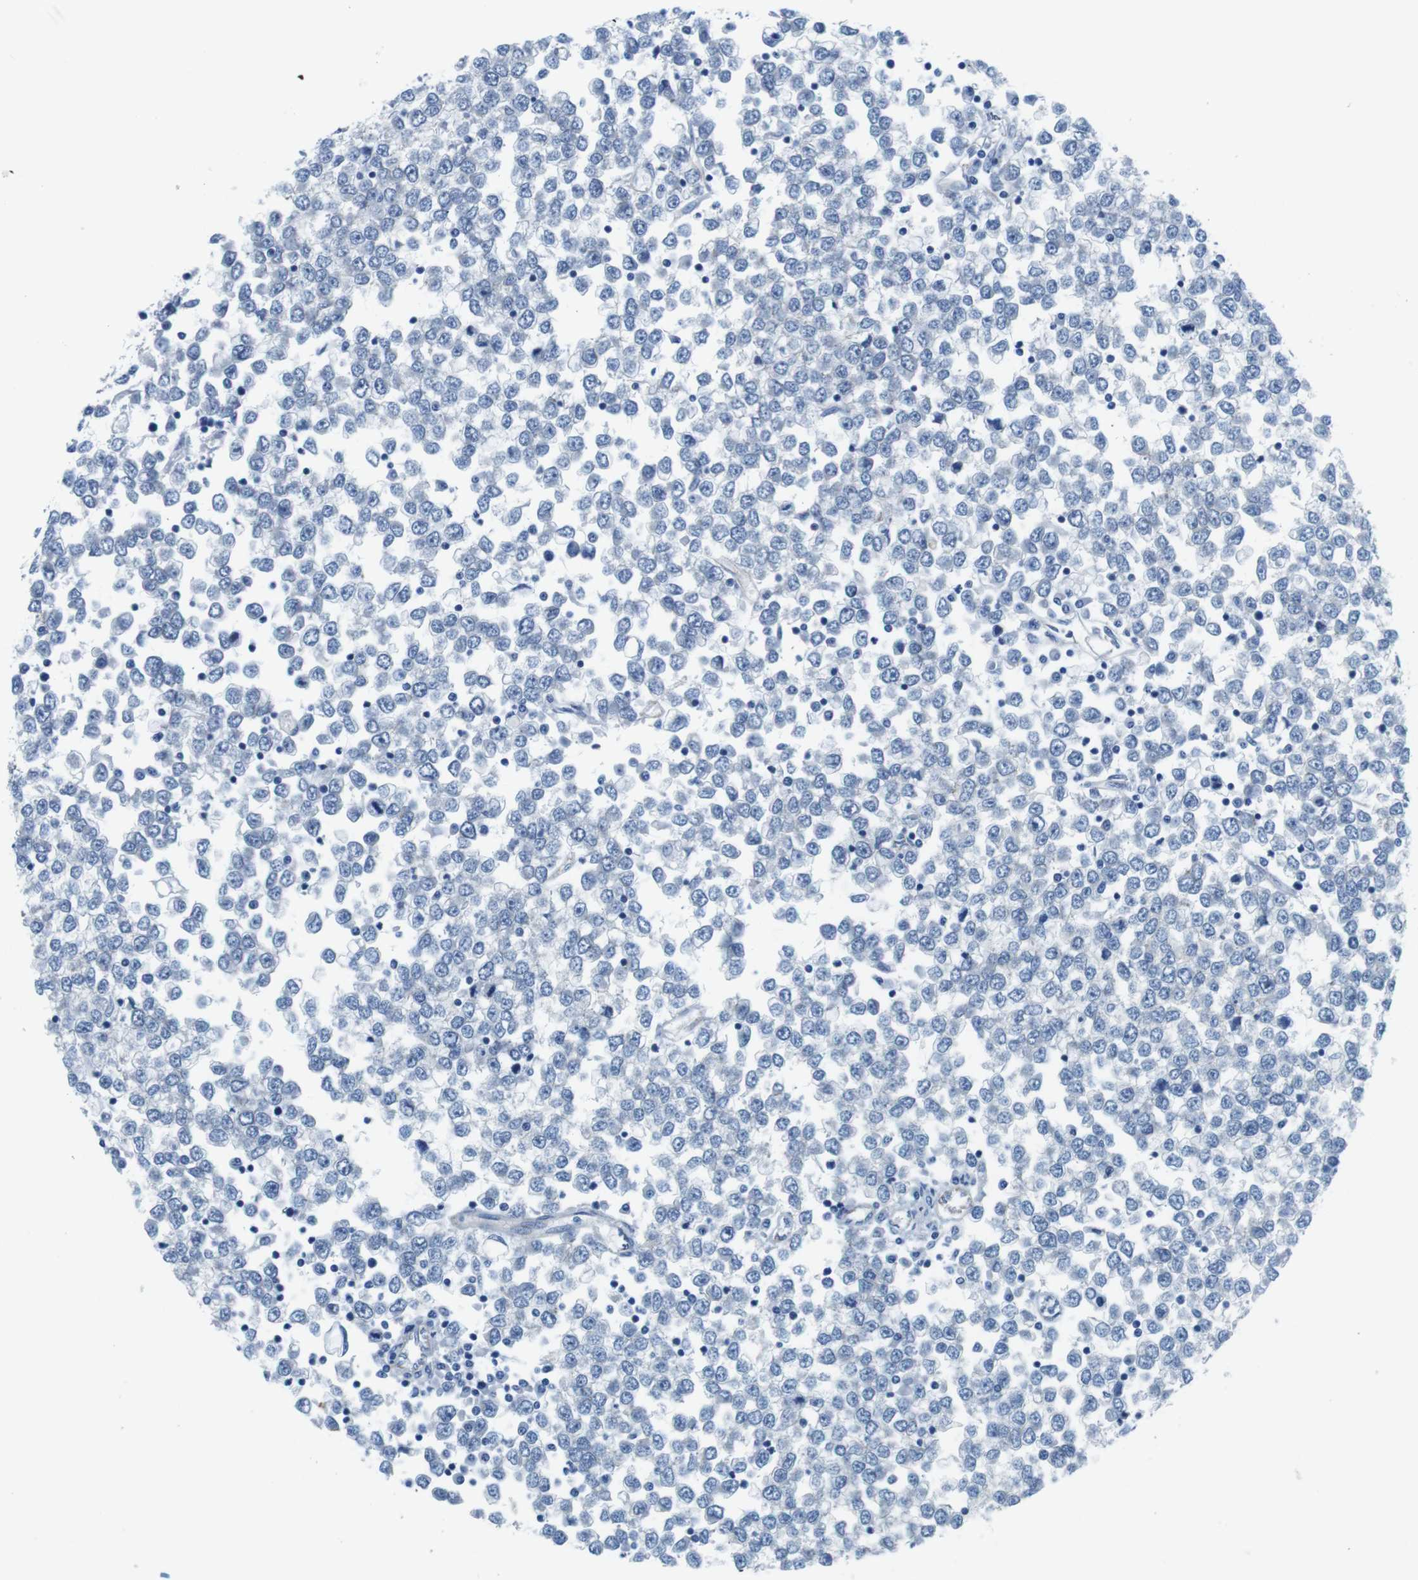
{"staining": {"intensity": "negative", "quantity": "none", "location": "none"}, "tissue": "testis cancer", "cell_type": "Tumor cells", "image_type": "cancer", "snomed": [{"axis": "morphology", "description": "Seminoma, NOS"}, {"axis": "topography", "description": "Testis"}], "caption": "A micrograph of human testis cancer is negative for staining in tumor cells.", "gene": "SLC6A6", "patient": {"sex": "male", "age": 65}}